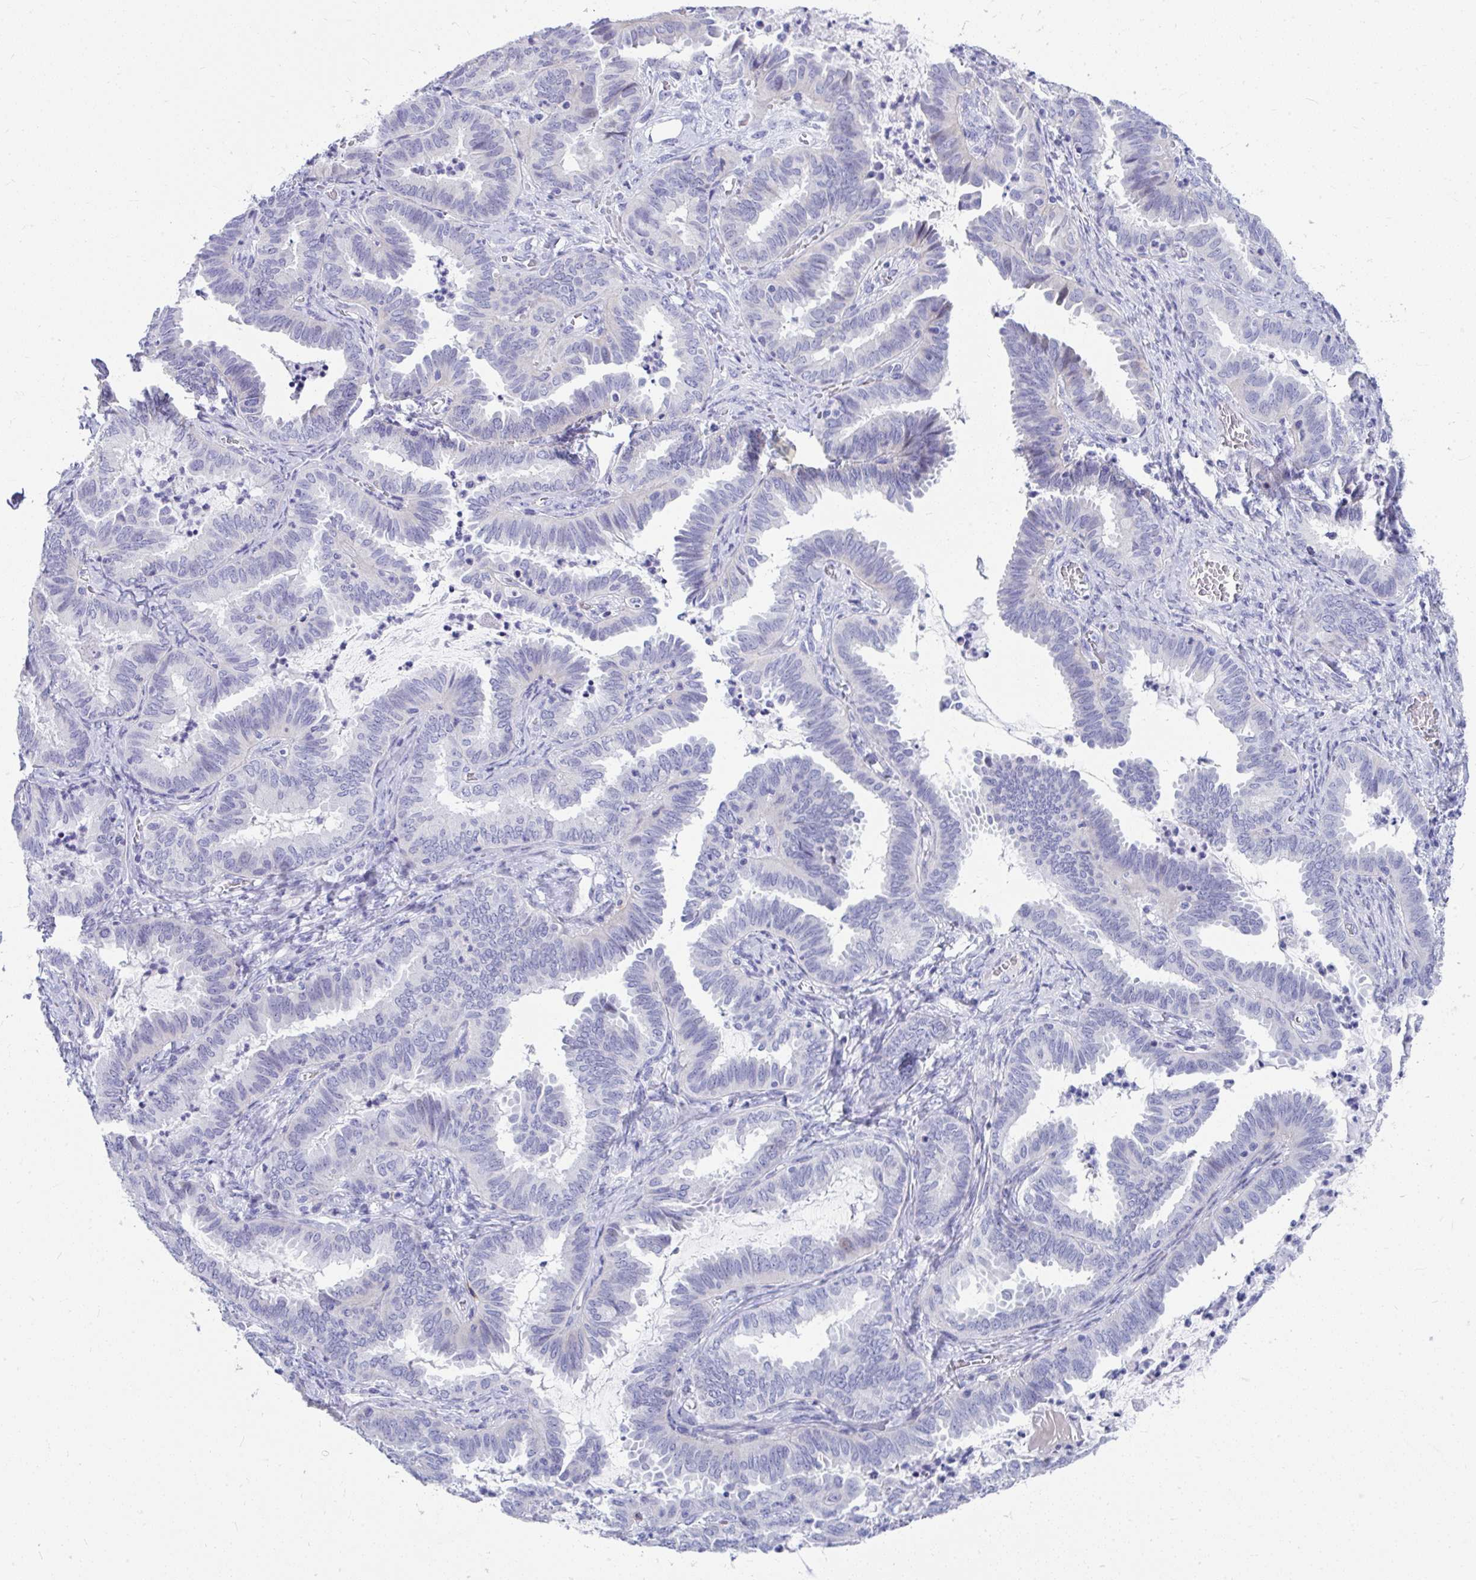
{"staining": {"intensity": "negative", "quantity": "none", "location": "none"}, "tissue": "ovarian cancer", "cell_type": "Tumor cells", "image_type": "cancer", "snomed": [{"axis": "morphology", "description": "Carcinoma, endometroid"}, {"axis": "topography", "description": "Ovary"}], "caption": "Protein analysis of ovarian cancer (endometroid carcinoma) exhibits no significant positivity in tumor cells. (DAB immunohistochemistry (IHC) visualized using brightfield microscopy, high magnification).", "gene": "ISL1", "patient": {"sex": "female", "age": 70}}